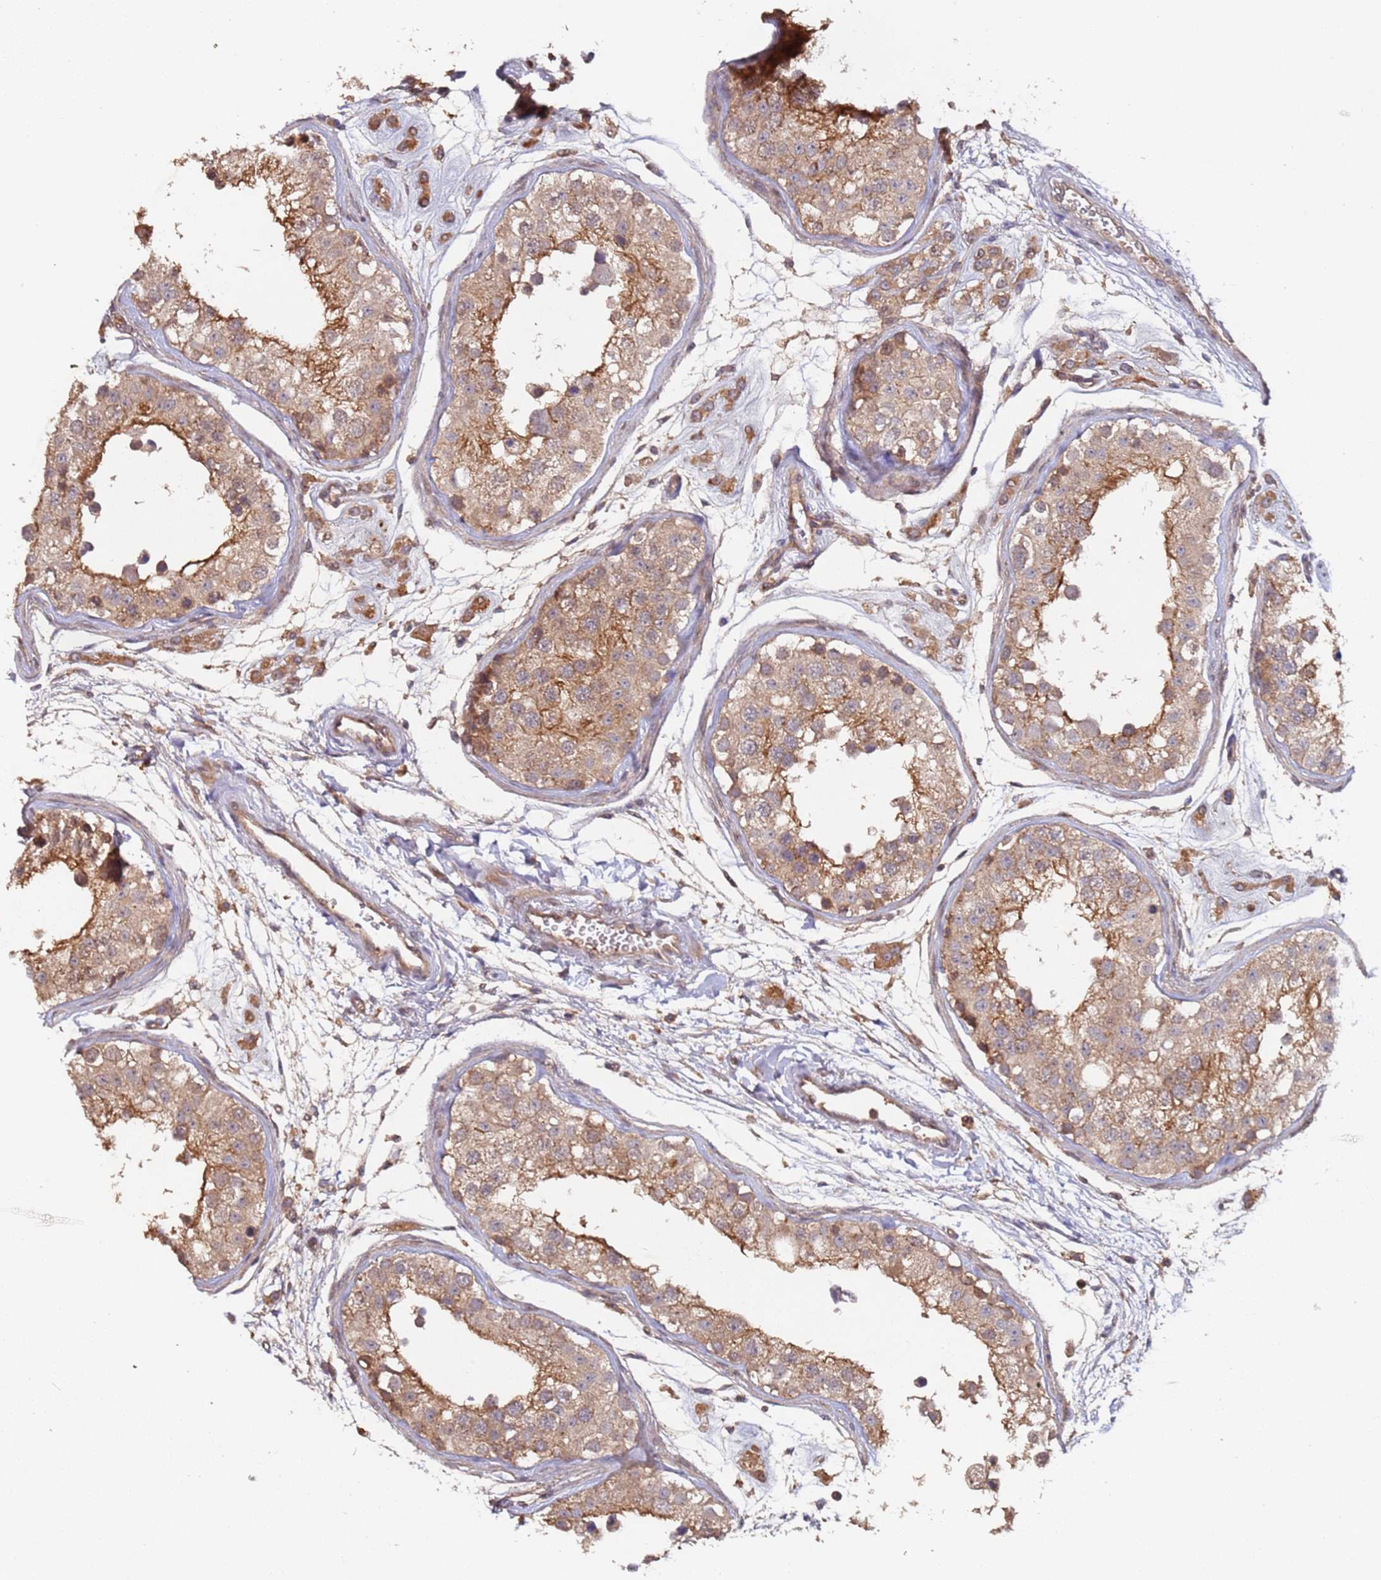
{"staining": {"intensity": "moderate", "quantity": ">75%", "location": "cytoplasmic/membranous"}, "tissue": "testis", "cell_type": "Cells in seminiferous ducts", "image_type": "normal", "snomed": [{"axis": "morphology", "description": "Normal tissue, NOS"}, {"axis": "morphology", "description": "Adenocarcinoma, metastatic, NOS"}, {"axis": "topography", "description": "Testis"}], "caption": "Immunohistochemistry (IHC) photomicrograph of normal human testis stained for a protein (brown), which reveals medium levels of moderate cytoplasmic/membranous expression in approximately >75% of cells in seminiferous ducts.", "gene": "KANSL1L", "patient": {"sex": "male", "age": 26}}